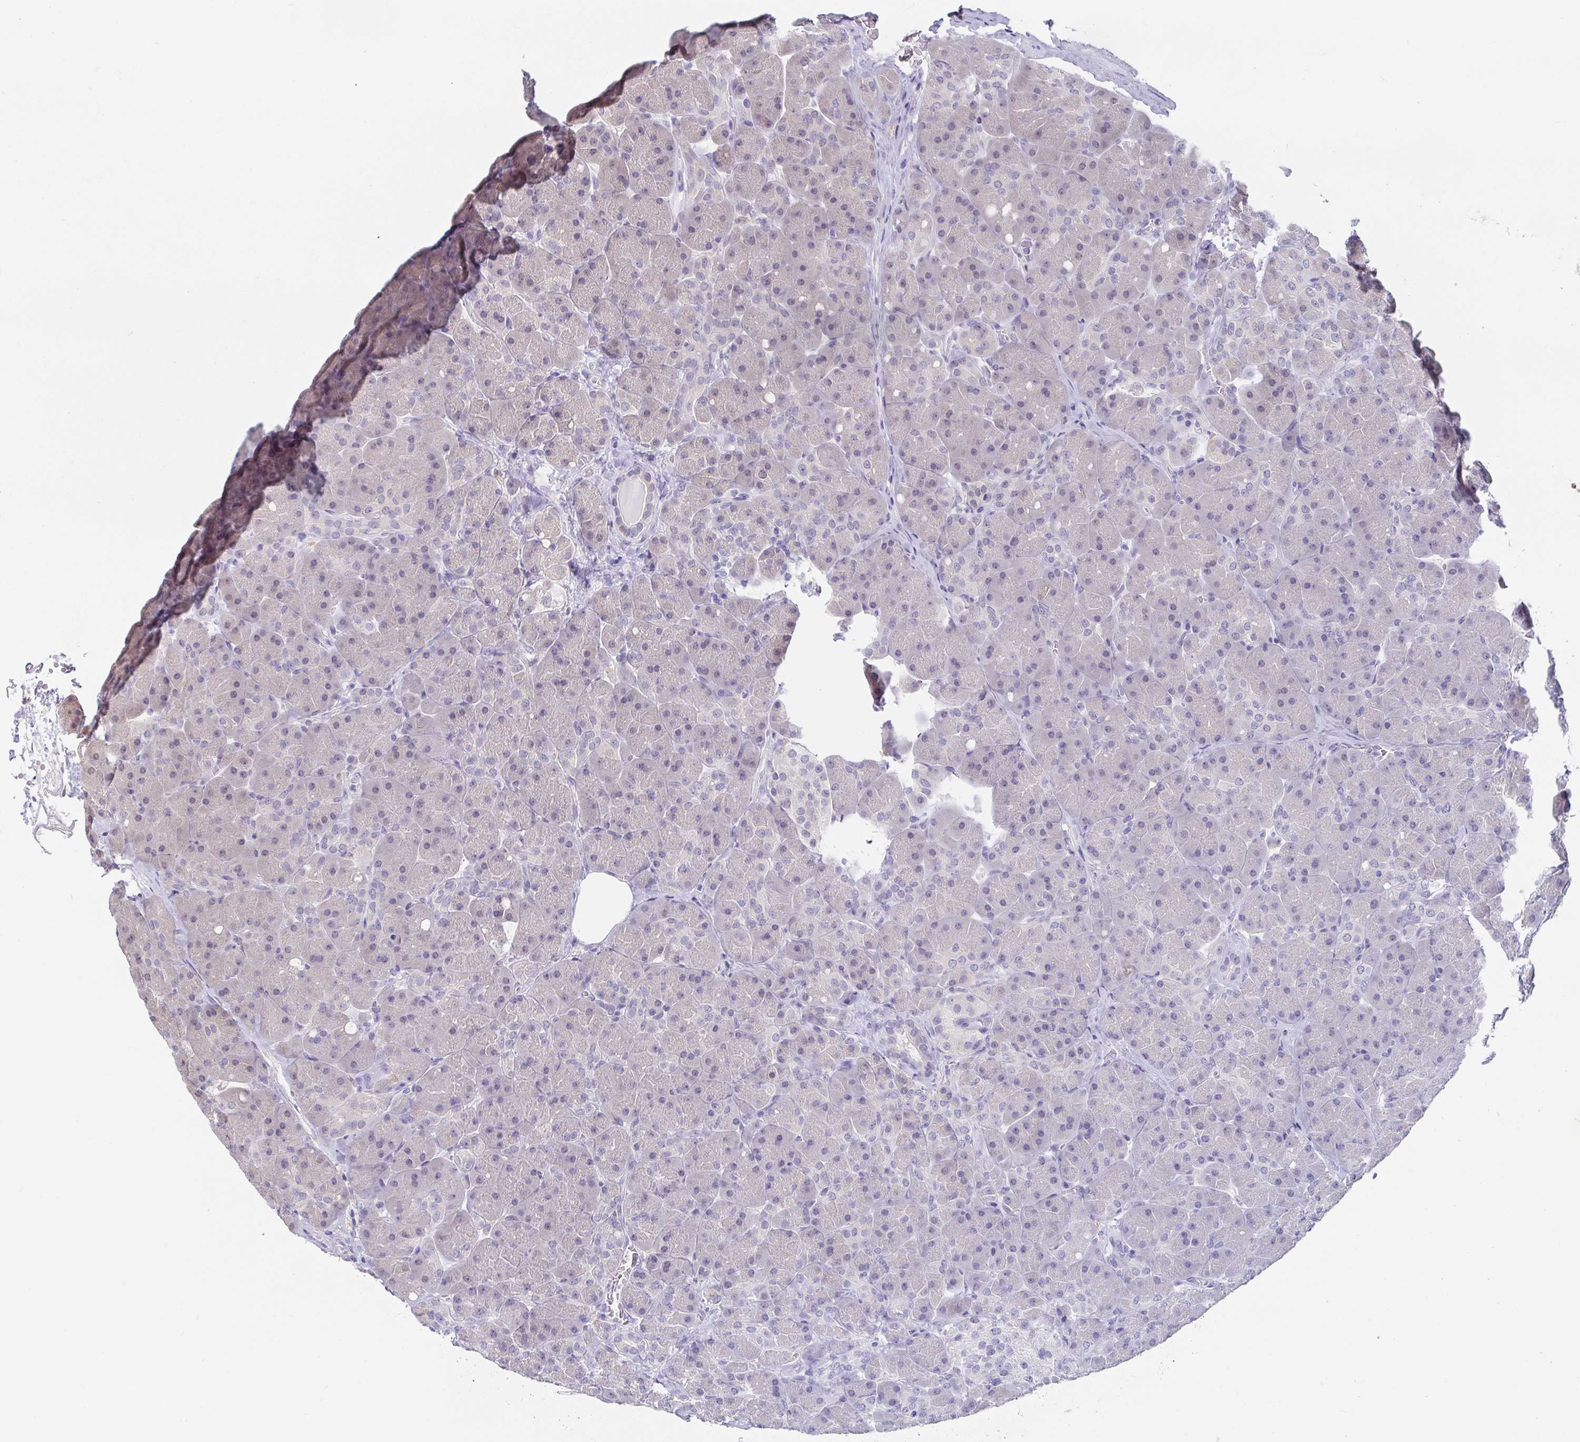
{"staining": {"intensity": "negative", "quantity": "none", "location": "none"}, "tissue": "pancreas", "cell_type": "Exocrine glandular cells", "image_type": "normal", "snomed": [{"axis": "morphology", "description": "Normal tissue, NOS"}, {"axis": "topography", "description": "Pancreas"}], "caption": "There is no significant staining in exocrine glandular cells of pancreas. (DAB immunohistochemistry (IHC) with hematoxylin counter stain).", "gene": "IDH1", "patient": {"sex": "male", "age": 55}}